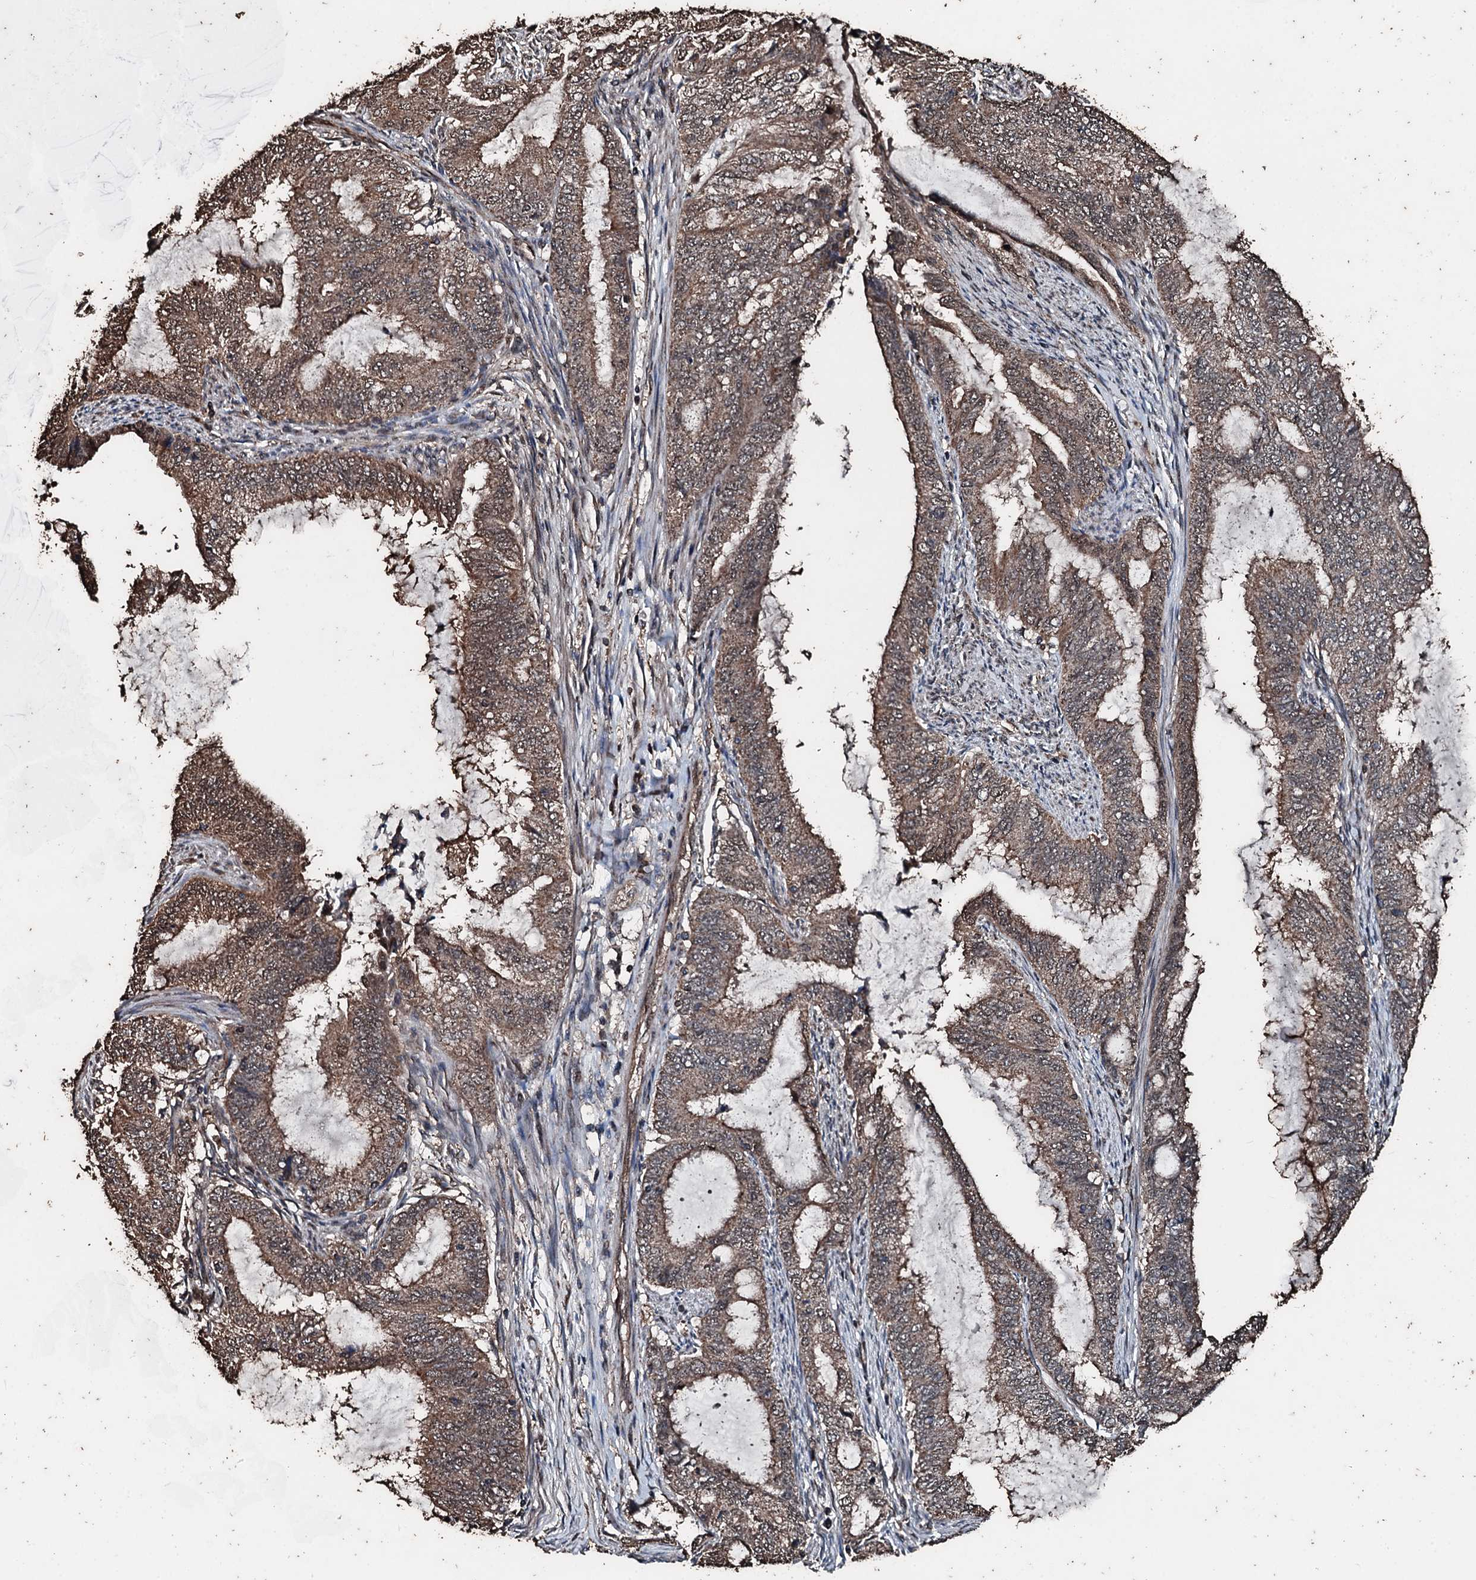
{"staining": {"intensity": "moderate", "quantity": ">75%", "location": "cytoplasmic/membranous"}, "tissue": "endometrial cancer", "cell_type": "Tumor cells", "image_type": "cancer", "snomed": [{"axis": "morphology", "description": "Adenocarcinoma, NOS"}, {"axis": "topography", "description": "Endometrium"}], "caption": "Protein staining of adenocarcinoma (endometrial) tissue reveals moderate cytoplasmic/membranous positivity in approximately >75% of tumor cells.", "gene": "FAAP24", "patient": {"sex": "female", "age": 51}}